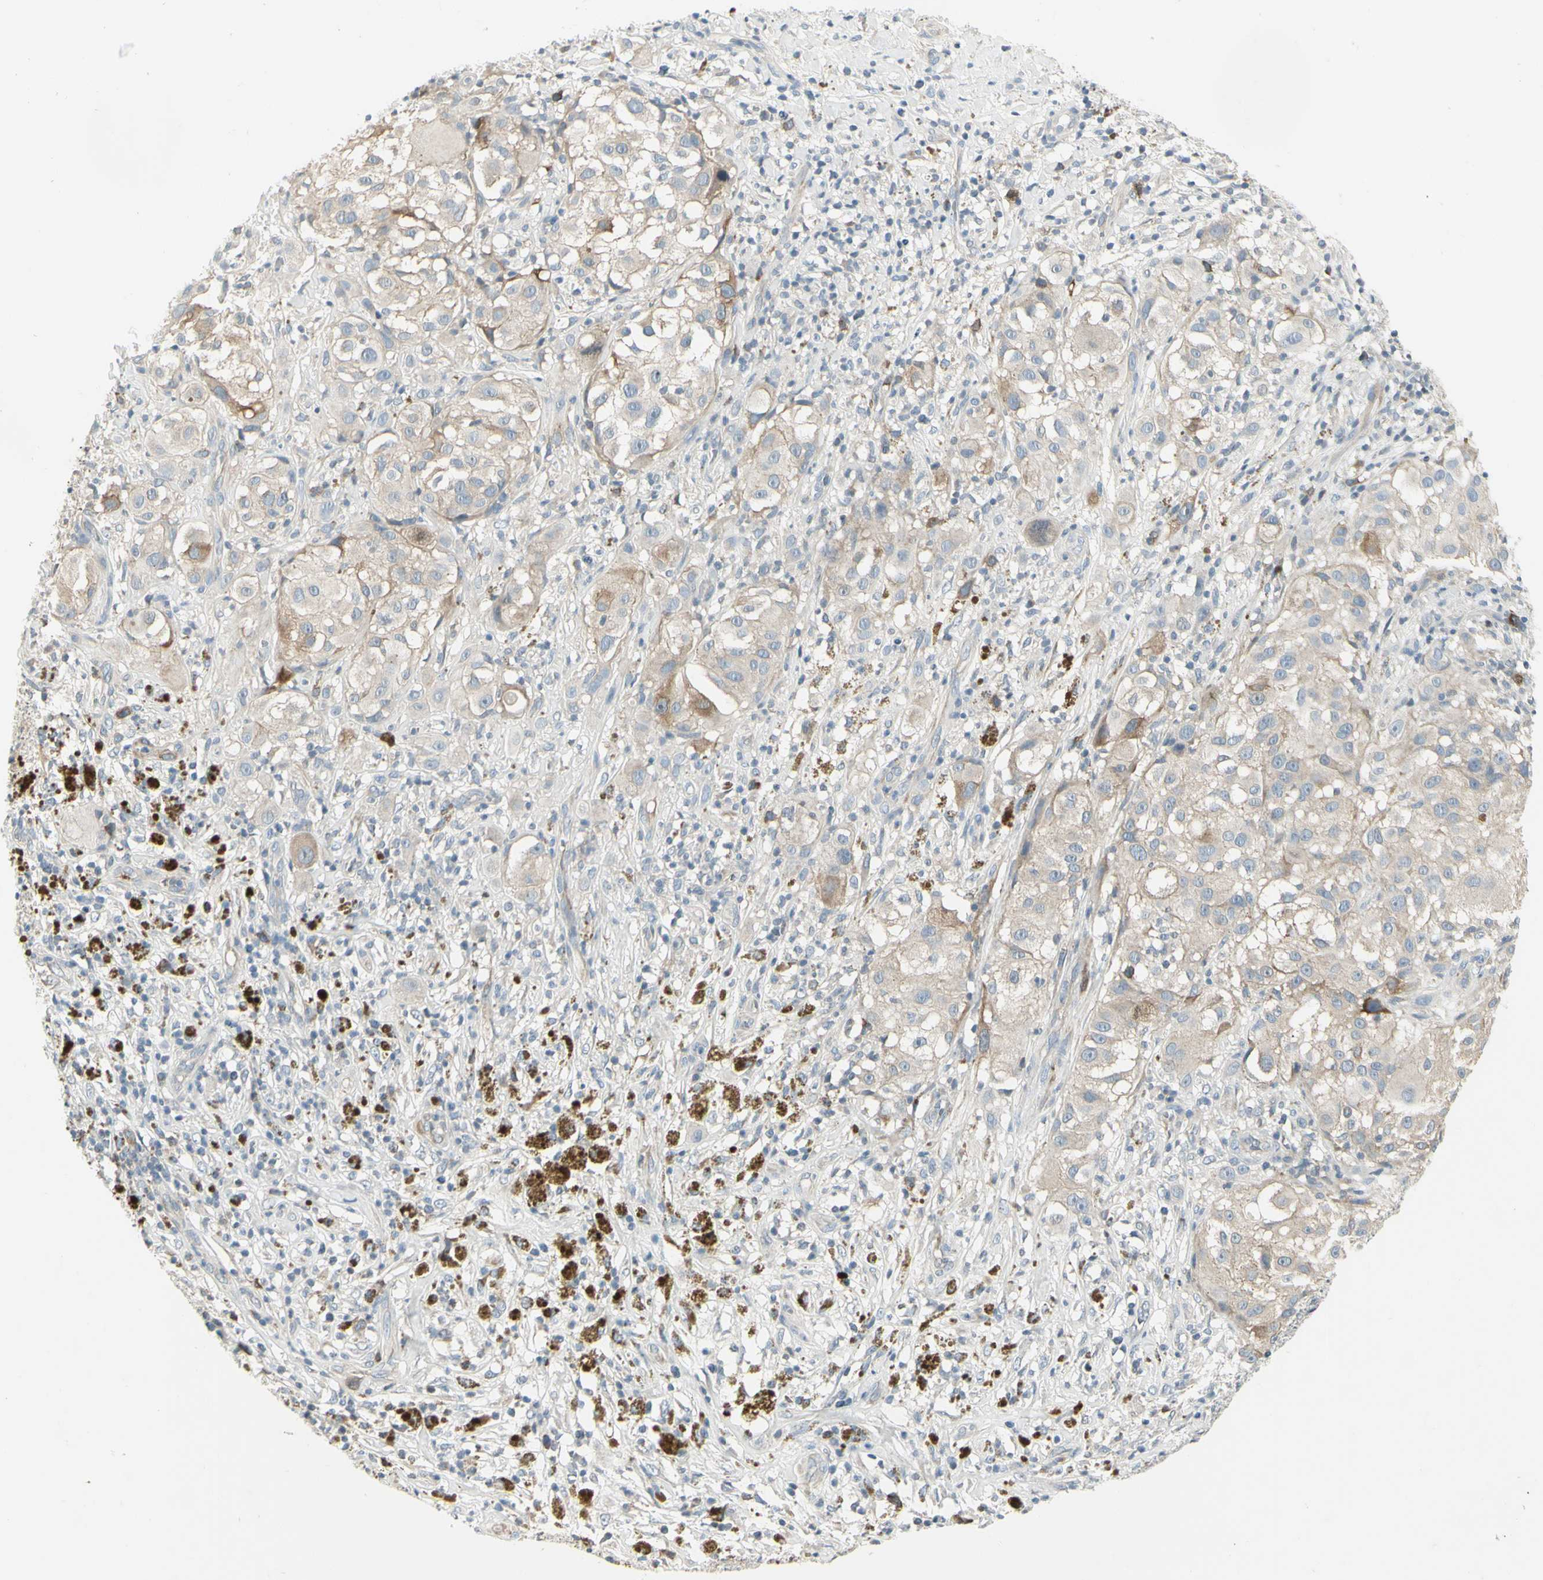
{"staining": {"intensity": "moderate", "quantity": "<25%", "location": "cytoplasmic/membranous"}, "tissue": "melanoma", "cell_type": "Tumor cells", "image_type": "cancer", "snomed": [{"axis": "morphology", "description": "Necrosis, NOS"}, {"axis": "morphology", "description": "Malignant melanoma, NOS"}, {"axis": "topography", "description": "Skin"}], "caption": "Tumor cells display low levels of moderate cytoplasmic/membranous positivity in about <25% of cells in melanoma.", "gene": "CCNB2", "patient": {"sex": "female", "age": 87}}